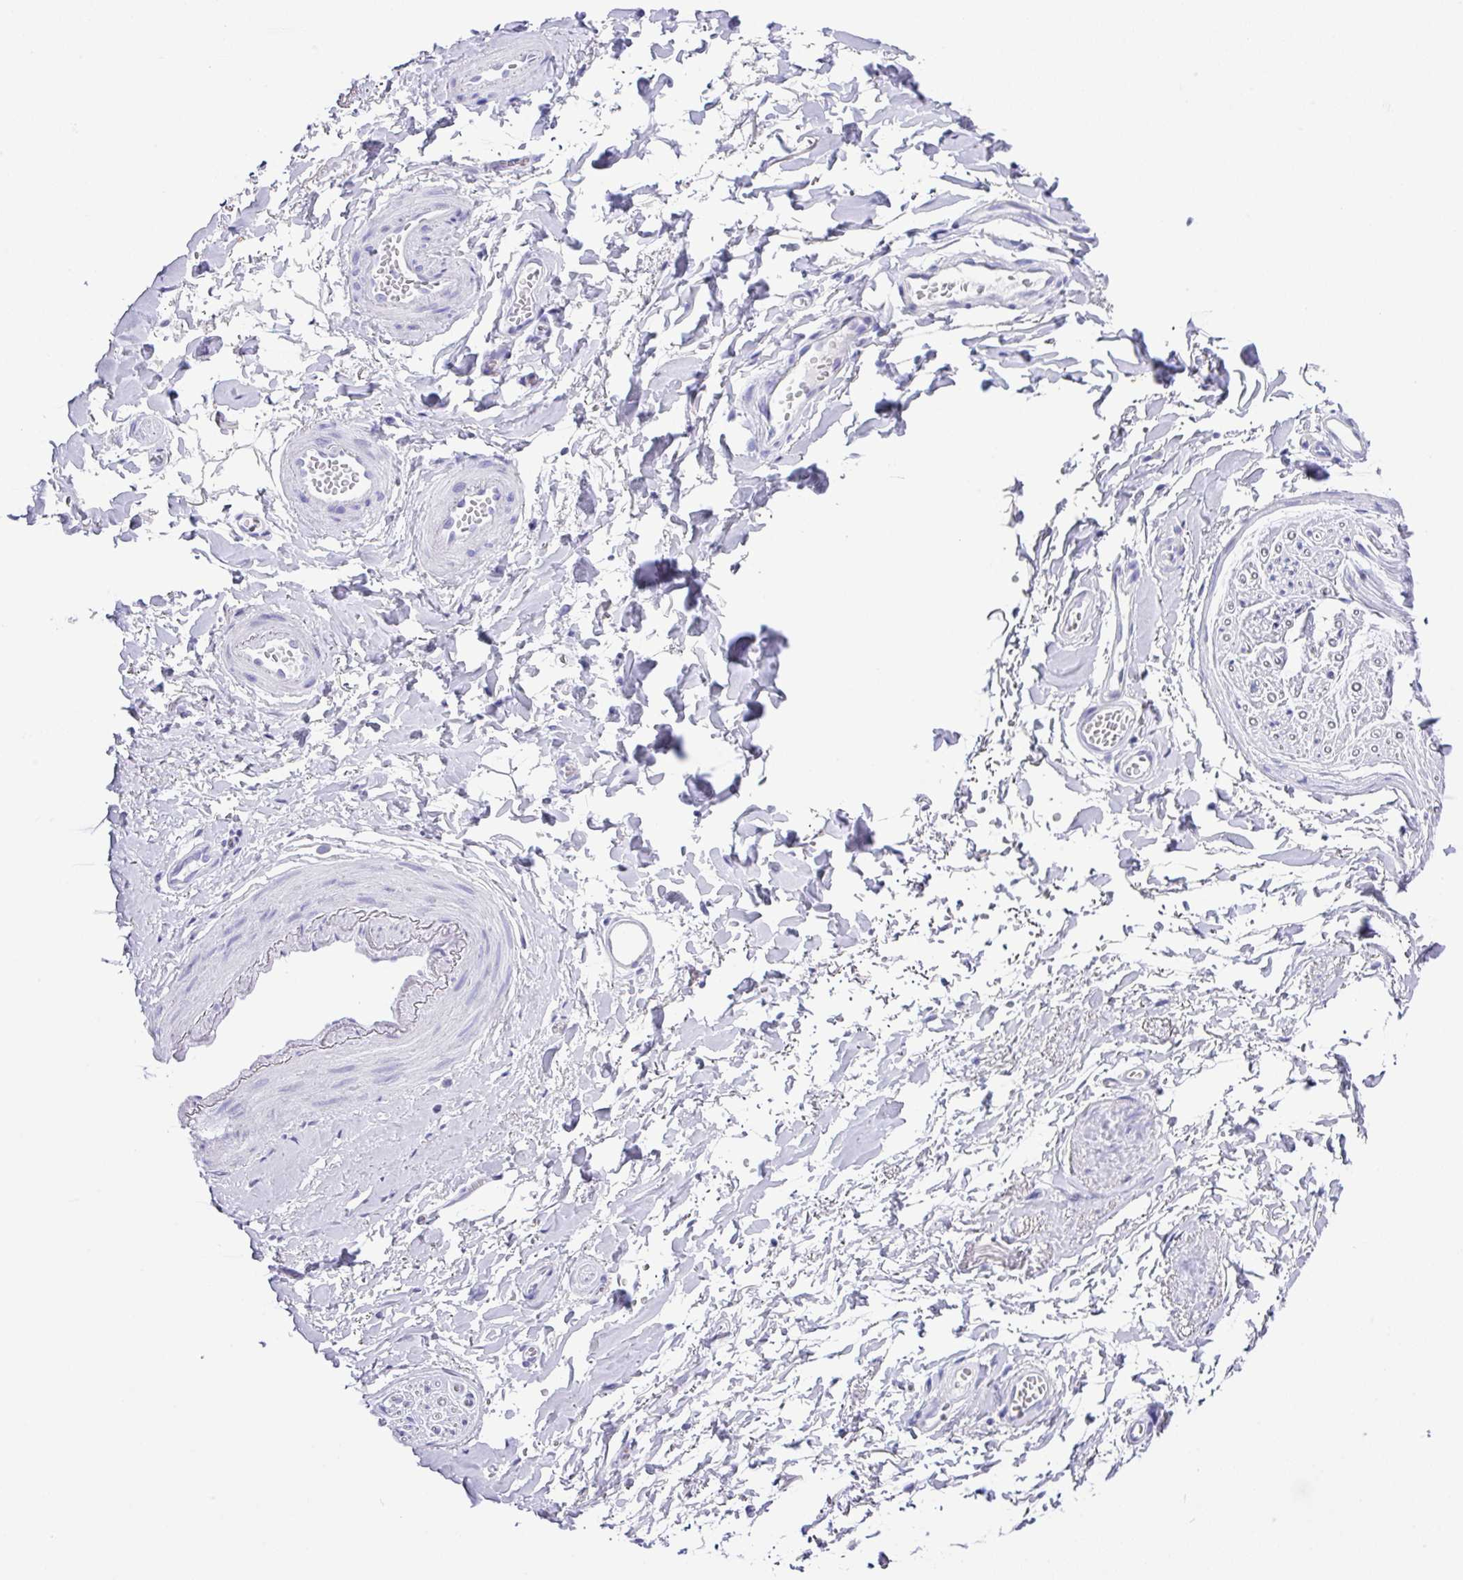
{"staining": {"intensity": "negative", "quantity": "none", "location": "none"}, "tissue": "adipose tissue", "cell_type": "Adipocytes", "image_type": "normal", "snomed": [{"axis": "morphology", "description": "Normal tissue, NOS"}, {"axis": "topography", "description": "Vulva"}, {"axis": "topography", "description": "Vagina"}, {"axis": "topography", "description": "Peripheral nerve tissue"}], "caption": "Immunohistochemistry (IHC) of normal human adipose tissue reveals no staining in adipocytes.", "gene": "ZG16", "patient": {"sex": "female", "age": 66}}